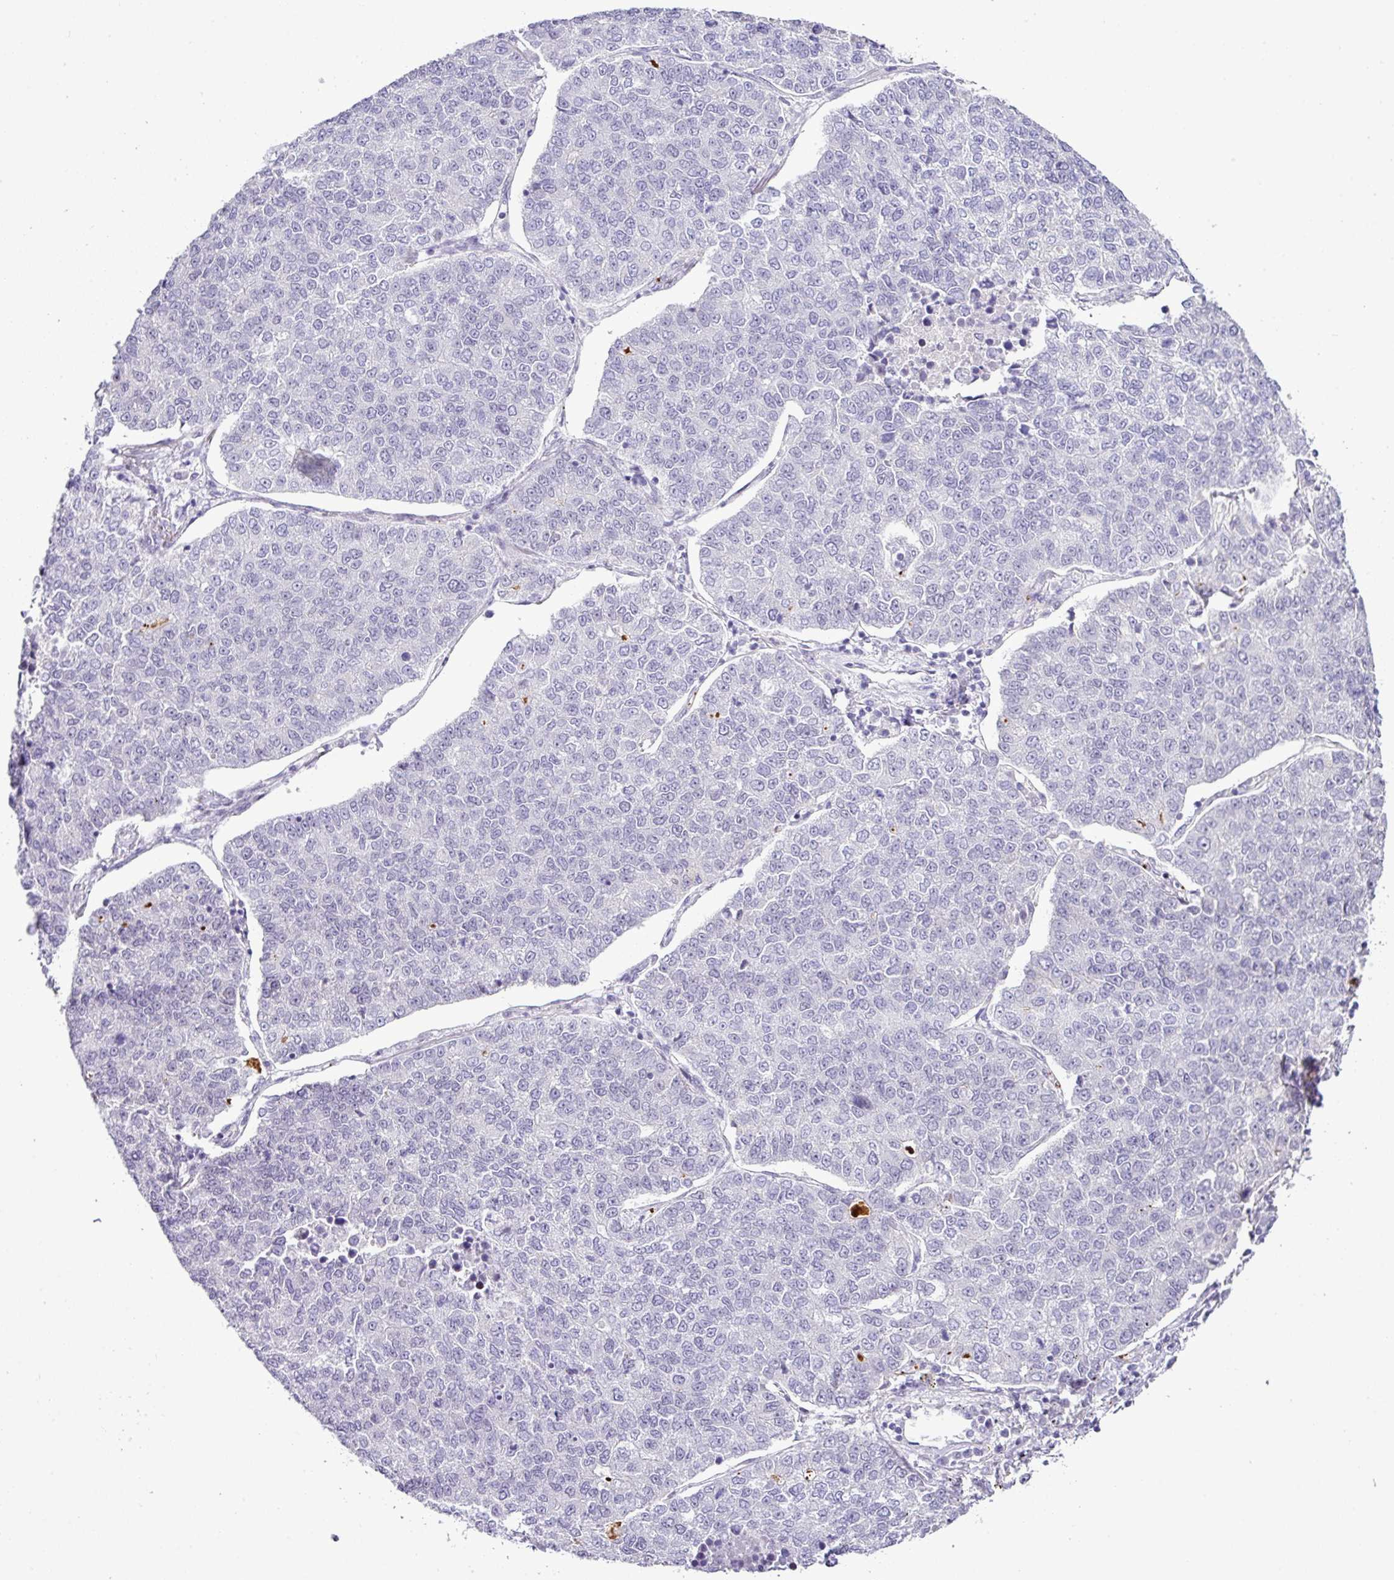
{"staining": {"intensity": "negative", "quantity": "none", "location": "none"}, "tissue": "lung cancer", "cell_type": "Tumor cells", "image_type": "cancer", "snomed": [{"axis": "morphology", "description": "Adenocarcinoma, NOS"}, {"axis": "topography", "description": "Lung"}], "caption": "DAB (3,3'-diaminobenzidine) immunohistochemical staining of human lung cancer displays no significant positivity in tumor cells. The staining was performed using DAB to visualize the protein expression in brown, while the nuclei were stained in blue with hematoxylin (Magnification: 20x).", "gene": "CMTM5", "patient": {"sex": "male", "age": 49}}